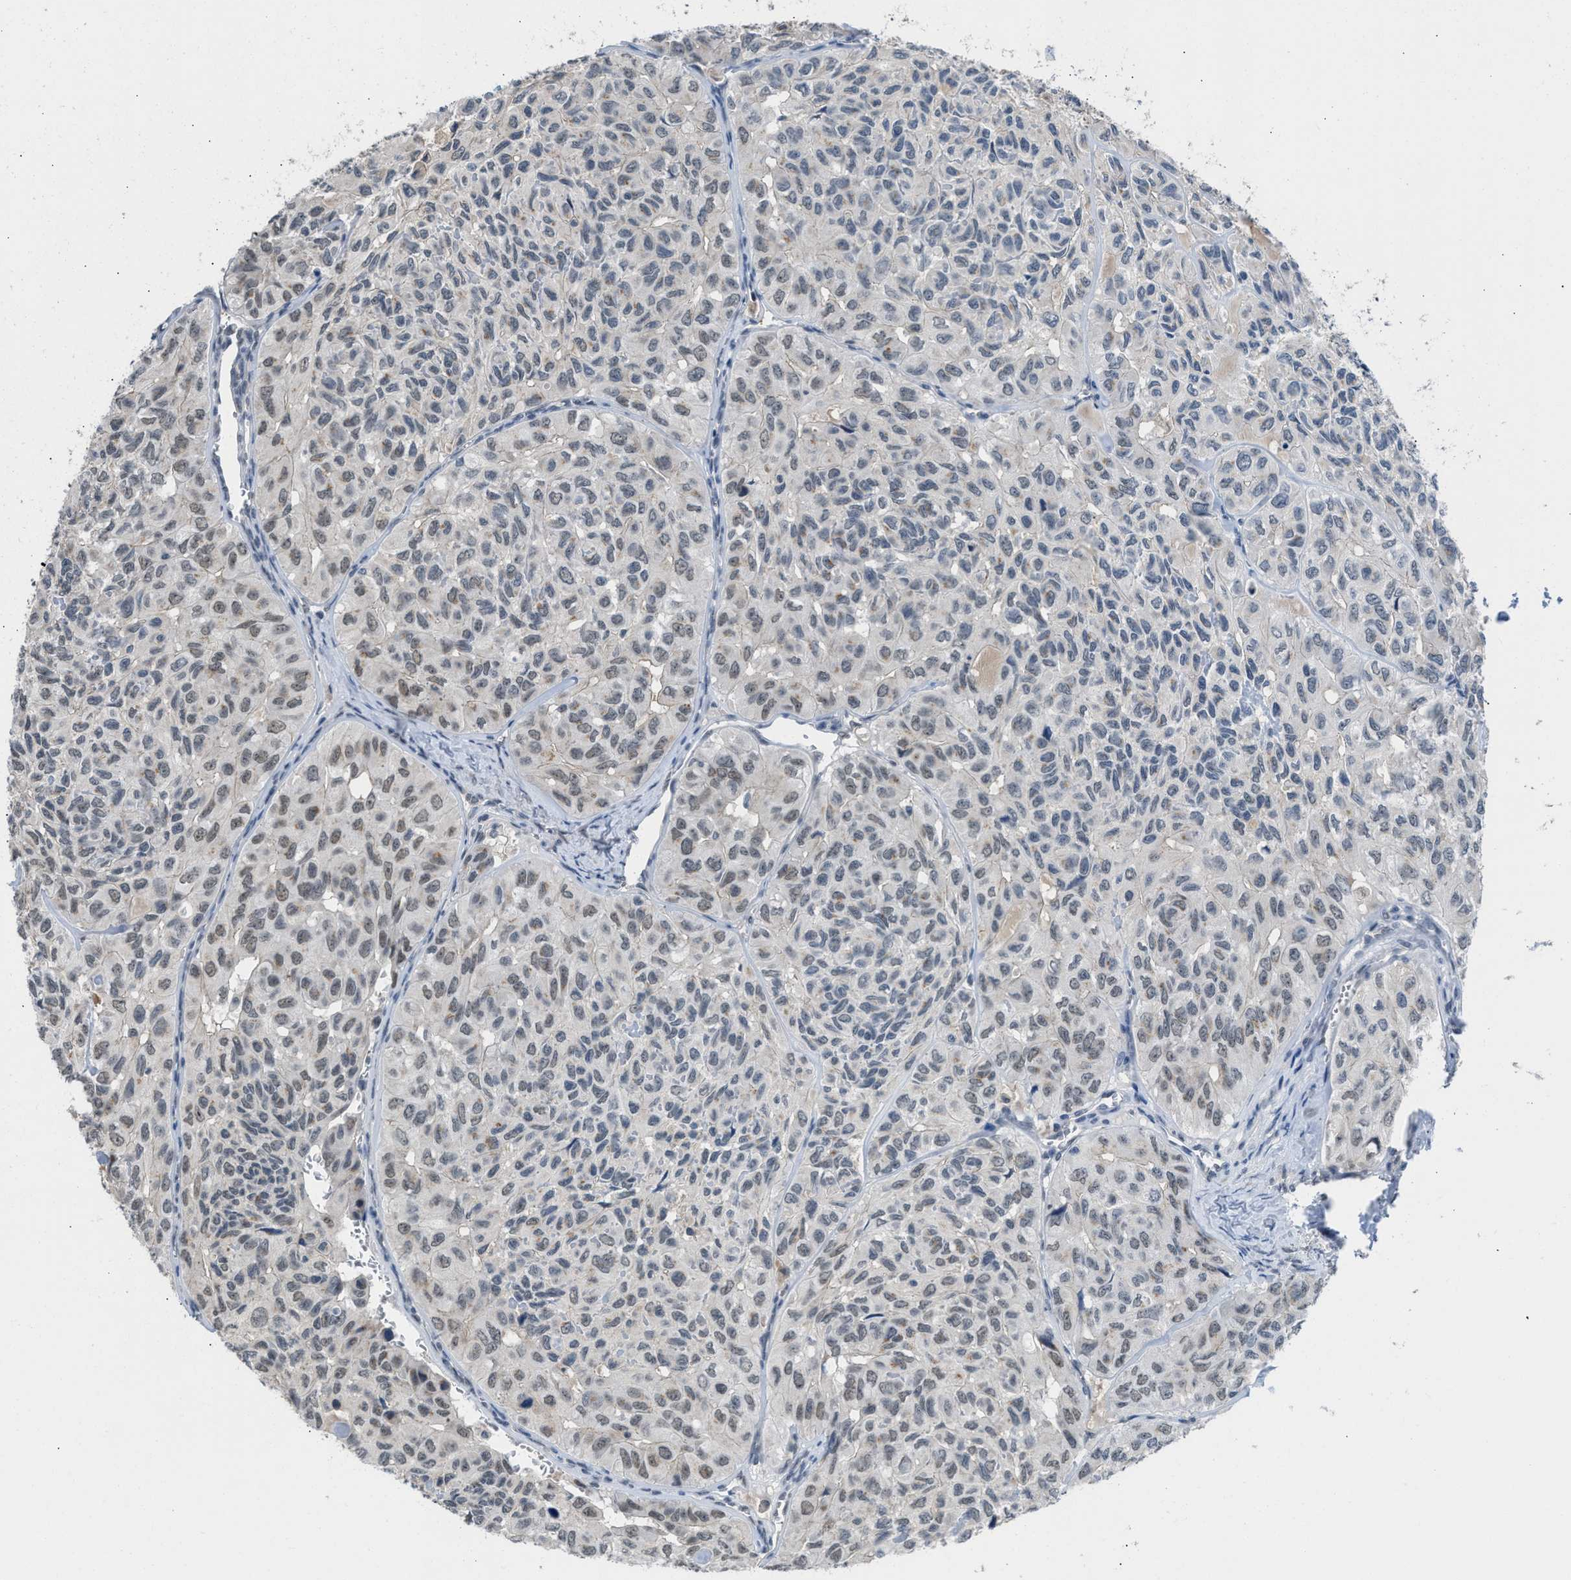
{"staining": {"intensity": "weak", "quantity": "25%-75%", "location": "nuclear"}, "tissue": "head and neck cancer", "cell_type": "Tumor cells", "image_type": "cancer", "snomed": [{"axis": "morphology", "description": "Adenocarcinoma, NOS"}, {"axis": "topography", "description": "Salivary gland, NOS"}, {"axis": "topography", "description": "Head-Neck"}], "caption": "DAB immunohistochemical staining of head and neck adenocarcinoma shows weak nuclear protein positivity in about 25%-75% of tumor cells.", "gene": "TERF2IP", "patient": {"sex": "female", "age": 76}}